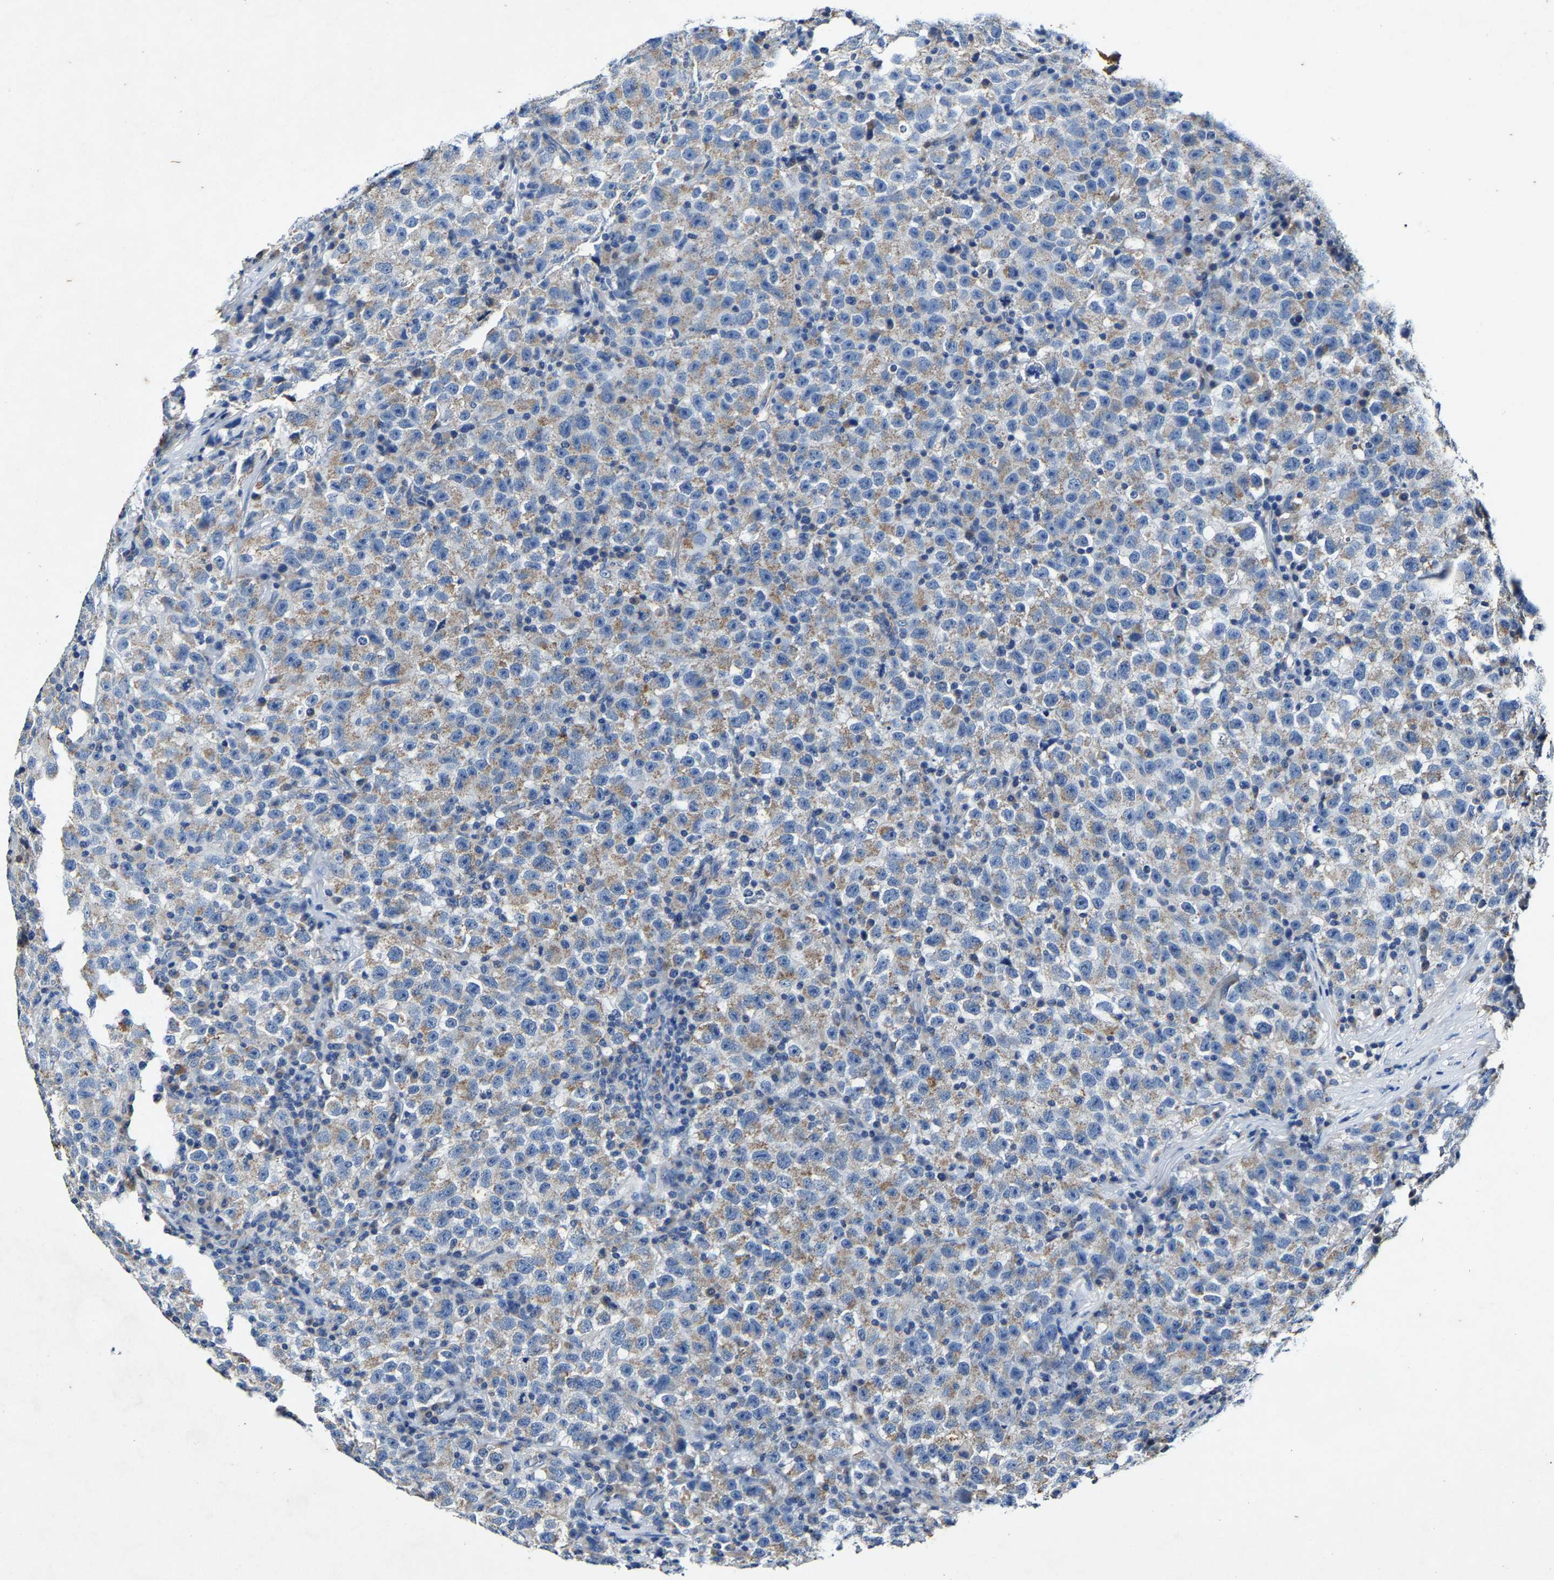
{"staining": {"intensity": "weak", "quantity": "25%-75%", "location": "cytoplasmic/membranous"}, "tissue": "testis cancer", "cell_type": "Tumor cells", "image_type": "cancer", "snomed": [{"axis": "morphology", "description": "Seminoma, NOS"}, {"axis": "topography", "description": "Testis"}], "caption": "This is a photomicrograph of immunohistochemistry (IHC) staining of testis seminoma, which shows weak expression in the cytoplasmic/membranous of tumor cells.", "gene": "SLC25A25", "patient": {"sex": "male", "age": 22}}